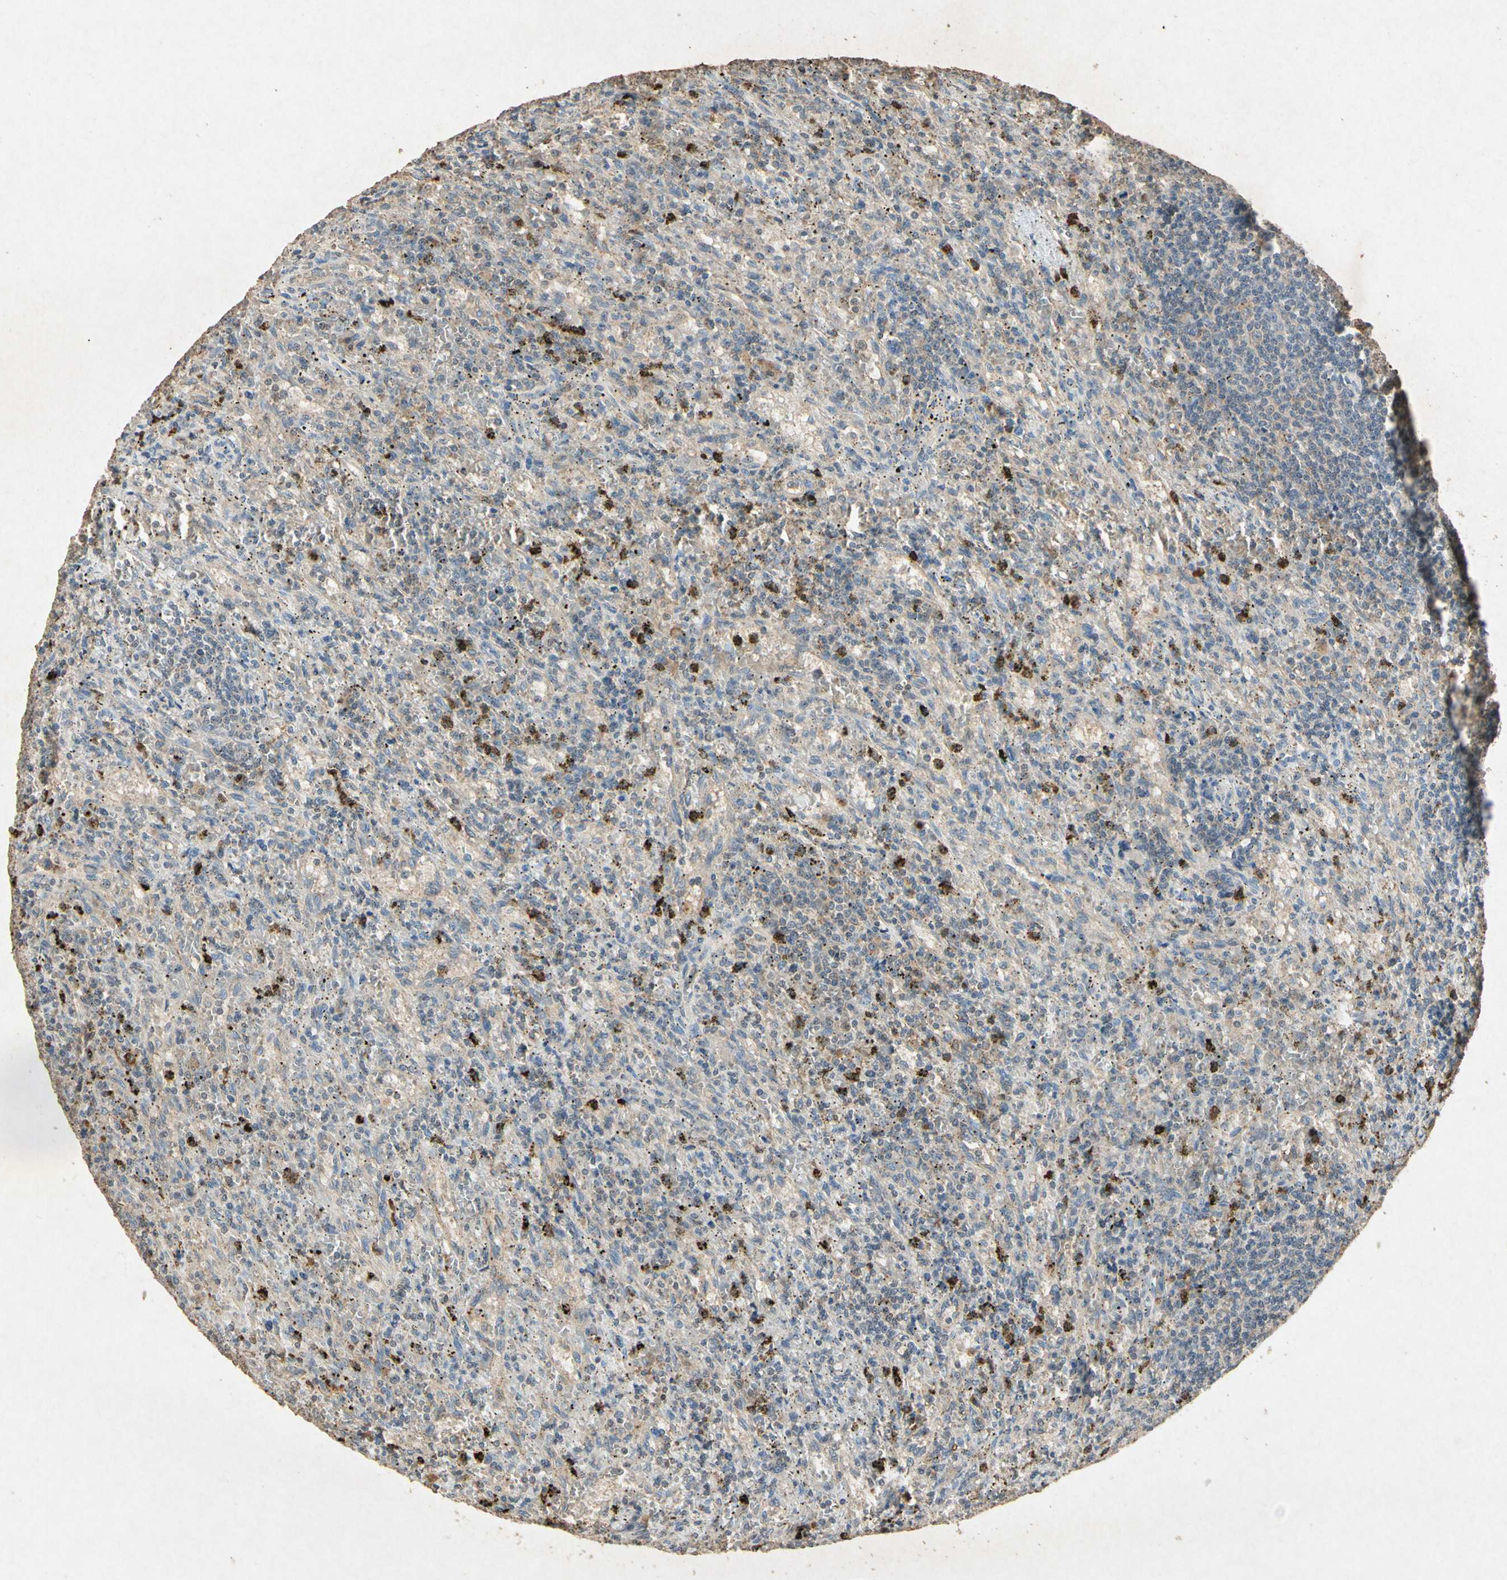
{"staining": {"intensity": "strong", "quantity": "<25%", "location": "cytoplasmic/membranous"}, "tissue": "lymphoma", "cell_type": "Tumor cells", "image_type": "cancer", "snomed": [{"axis": "morphology", "description": "Malignant lymphoma, non-Hodgkin's type, Low grade"}, {"axis": "topography", "description": "Spleen"}], "caption": "Immunohistochemical staining of human lymphoma displays strong cytoplasmic/membranous protein staining in approximately <25% of tumor cells.", "gene": "MSRB1", "patient": {"sex": "male", "age": 76}}